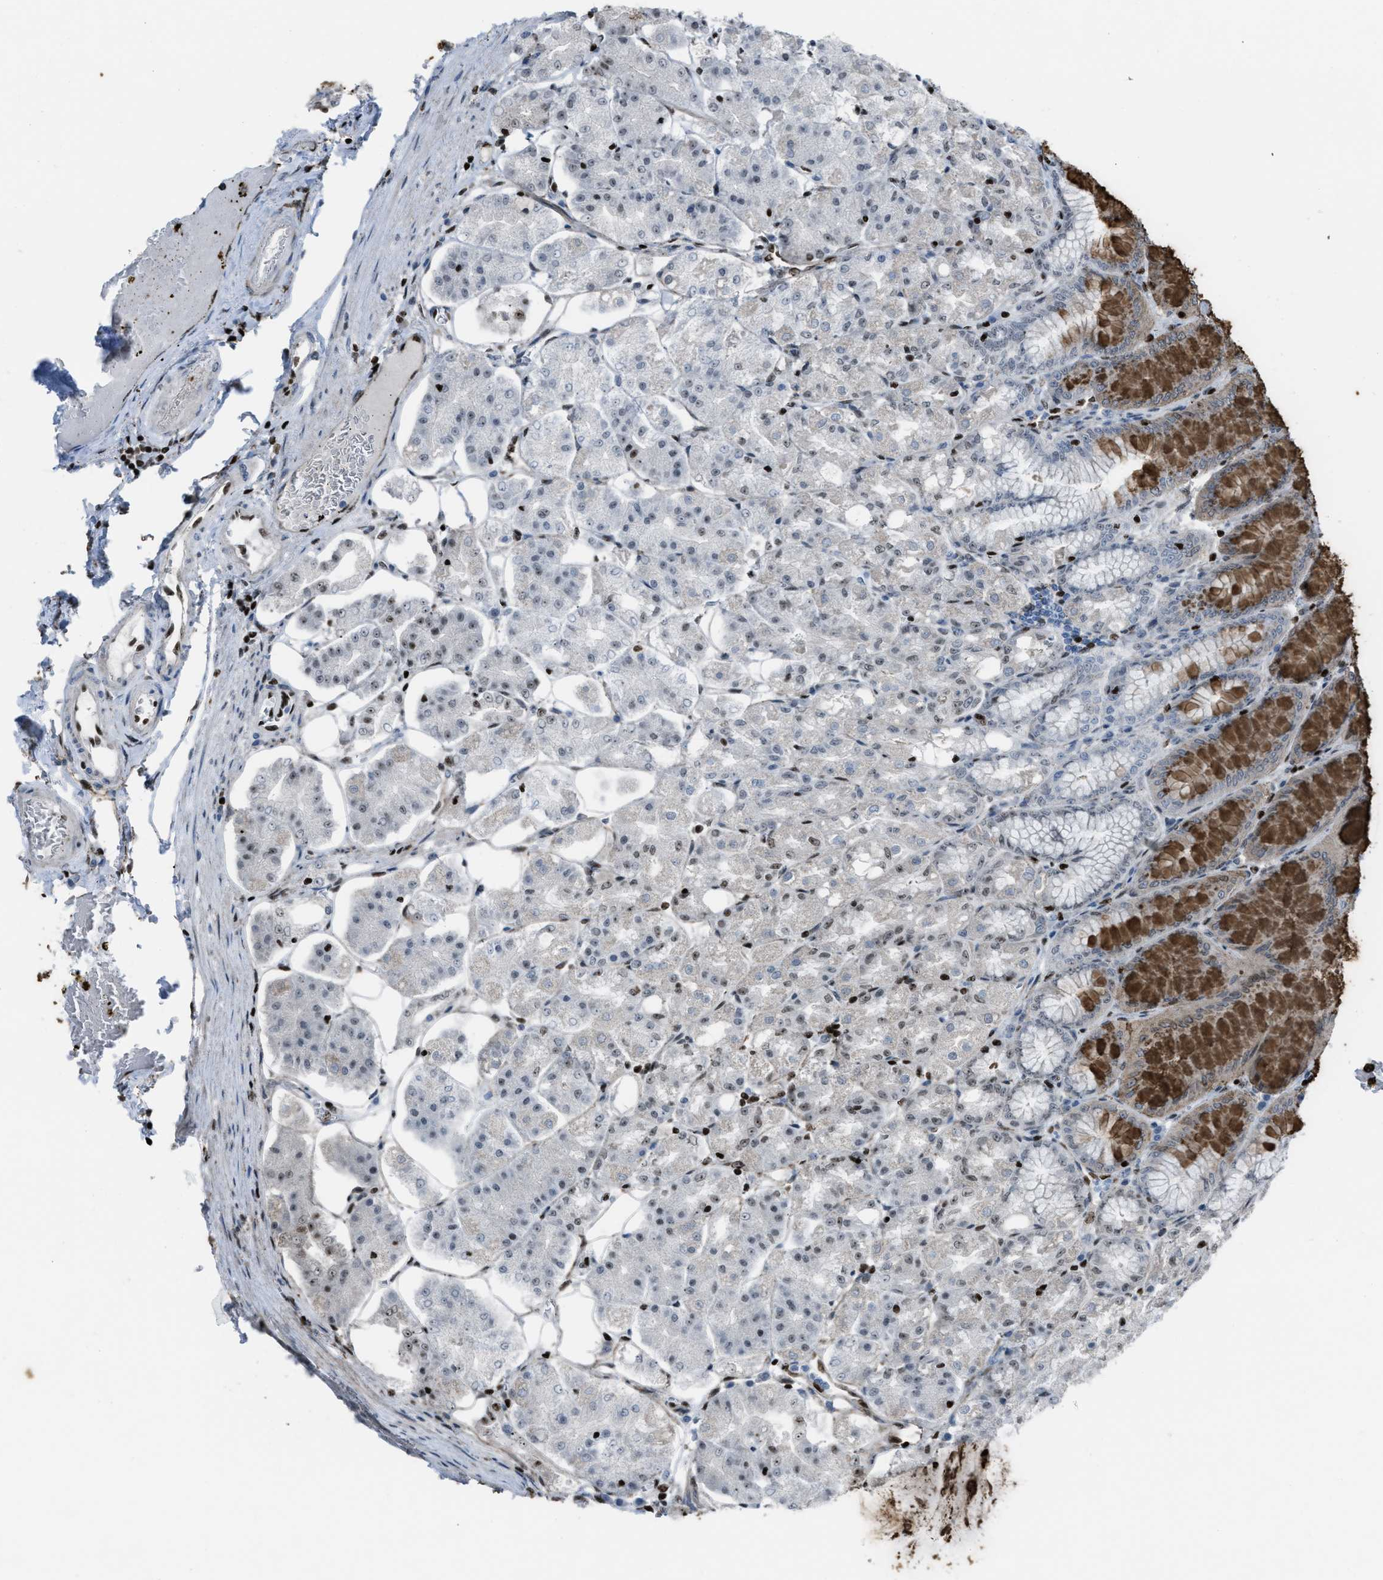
{"staining": {"intensity": "strong", "quantity": "25%-75%", "location": "cytoplasmic/membranous,nuclear"}, "tissue": "stomach", "cell_type": "Glandular cells", "image_type": "normal", "snomed": [{"axis": "morphology", "description": "Normal tissue, NOS"}, {"axis": "topography", "description": "Stomach, lower"}], "caption": "Strong cytoplasmic/membranous,nuclear protein expression is appreciated in about 25%-75% of glandular cells in stomach. (brown staining indicates protein expression, while blue staining denotes nuclei).", "gene": "SLFN5", "patient": {"sex": "male", "age": 71}}